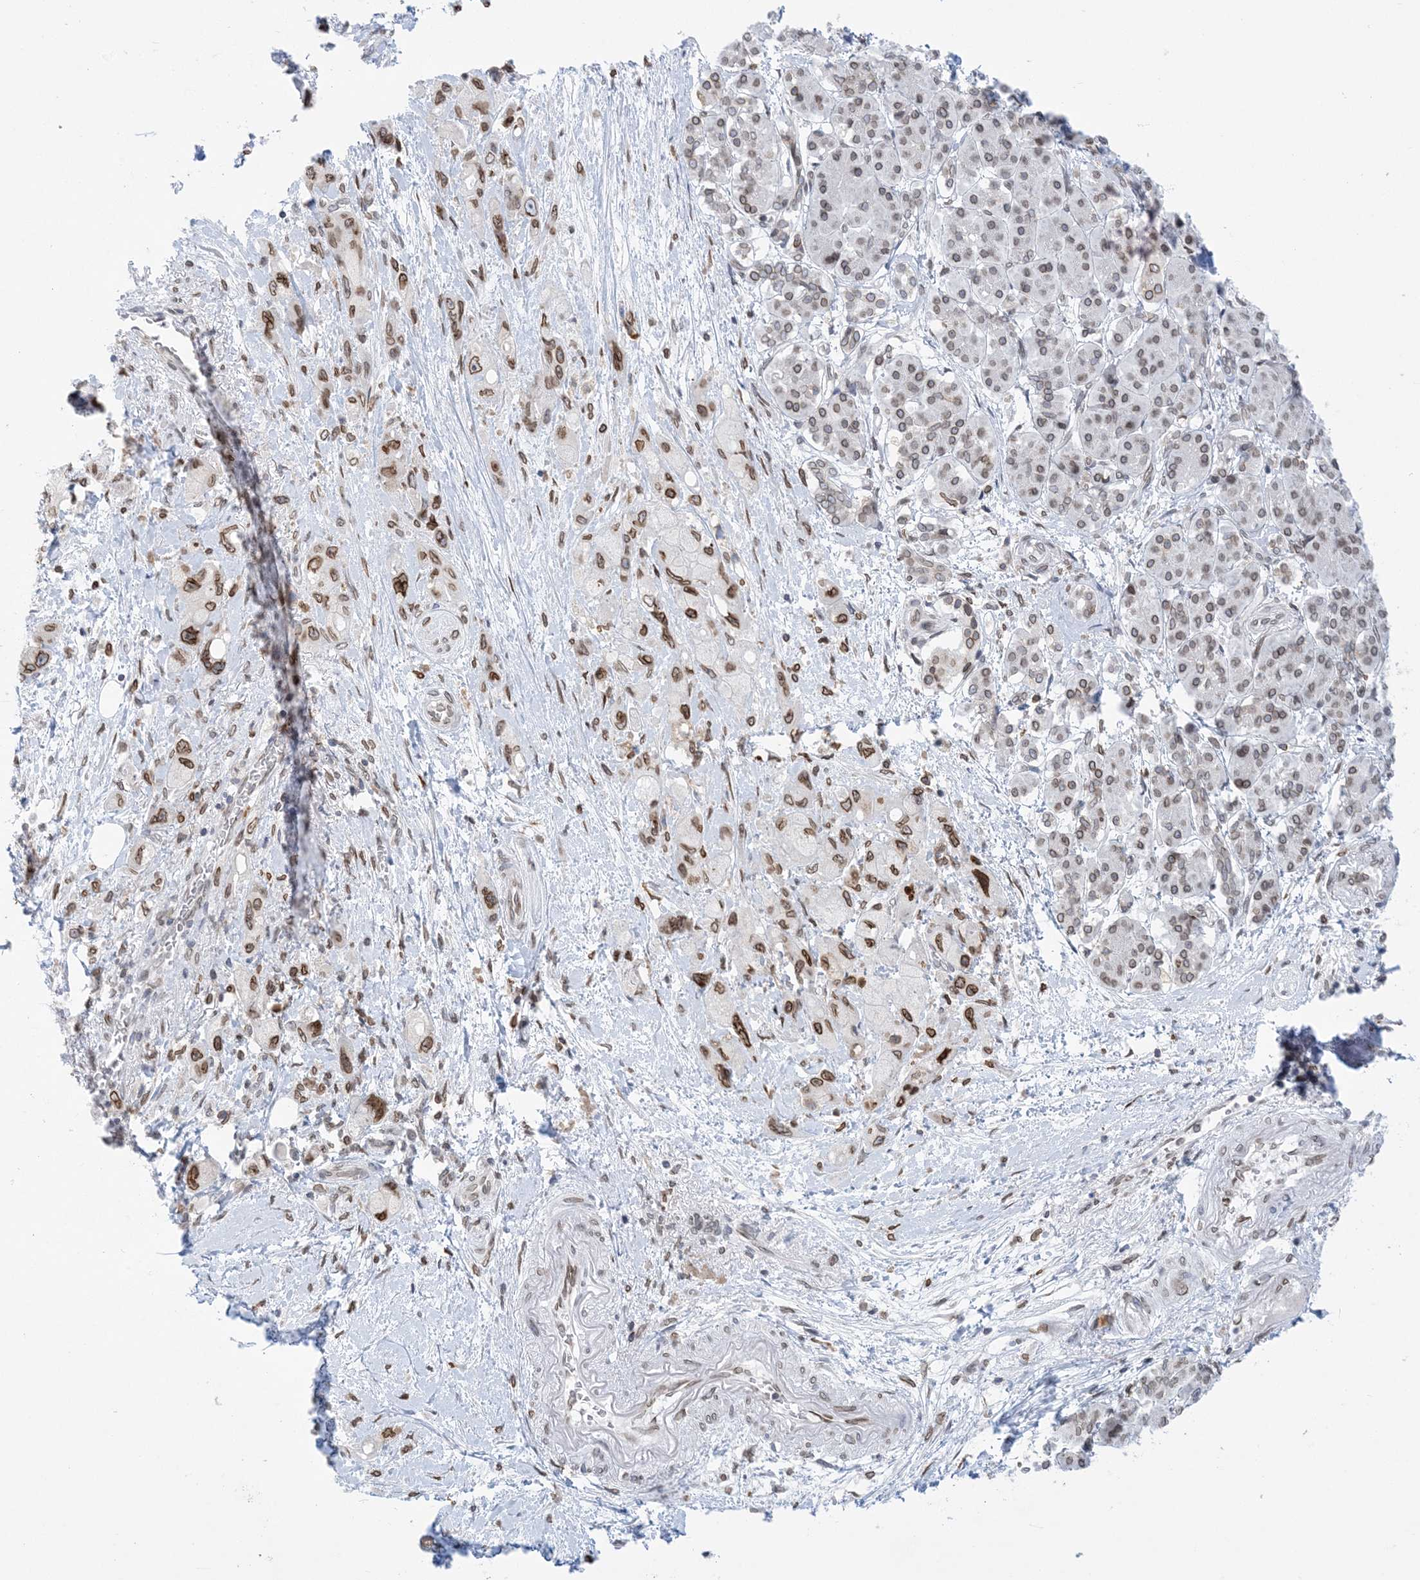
{"staining": {"intensity": "moderate", "quantity": ">75%", "location": "nuclear"}, "tissue": "pancreatic cancer", "cell_type": "Tumor cells", "image_type": "cancer", "snomed": [{"axis": "morphology", "description": "Normal tissue, NOS"}, {"axis": "morphology", "description": "Adenocarcinoma, NOS"}, {"axis": "topography", "description": "Pancreas"}], "caption": "Pancreatic cancer was stained to show a protein in brown. There is medium levels of moderate nuclear positivity in about >75% of tumor cells.", "gene": "PCYT1A", "patient": {"sex": "female", "age": 68}}